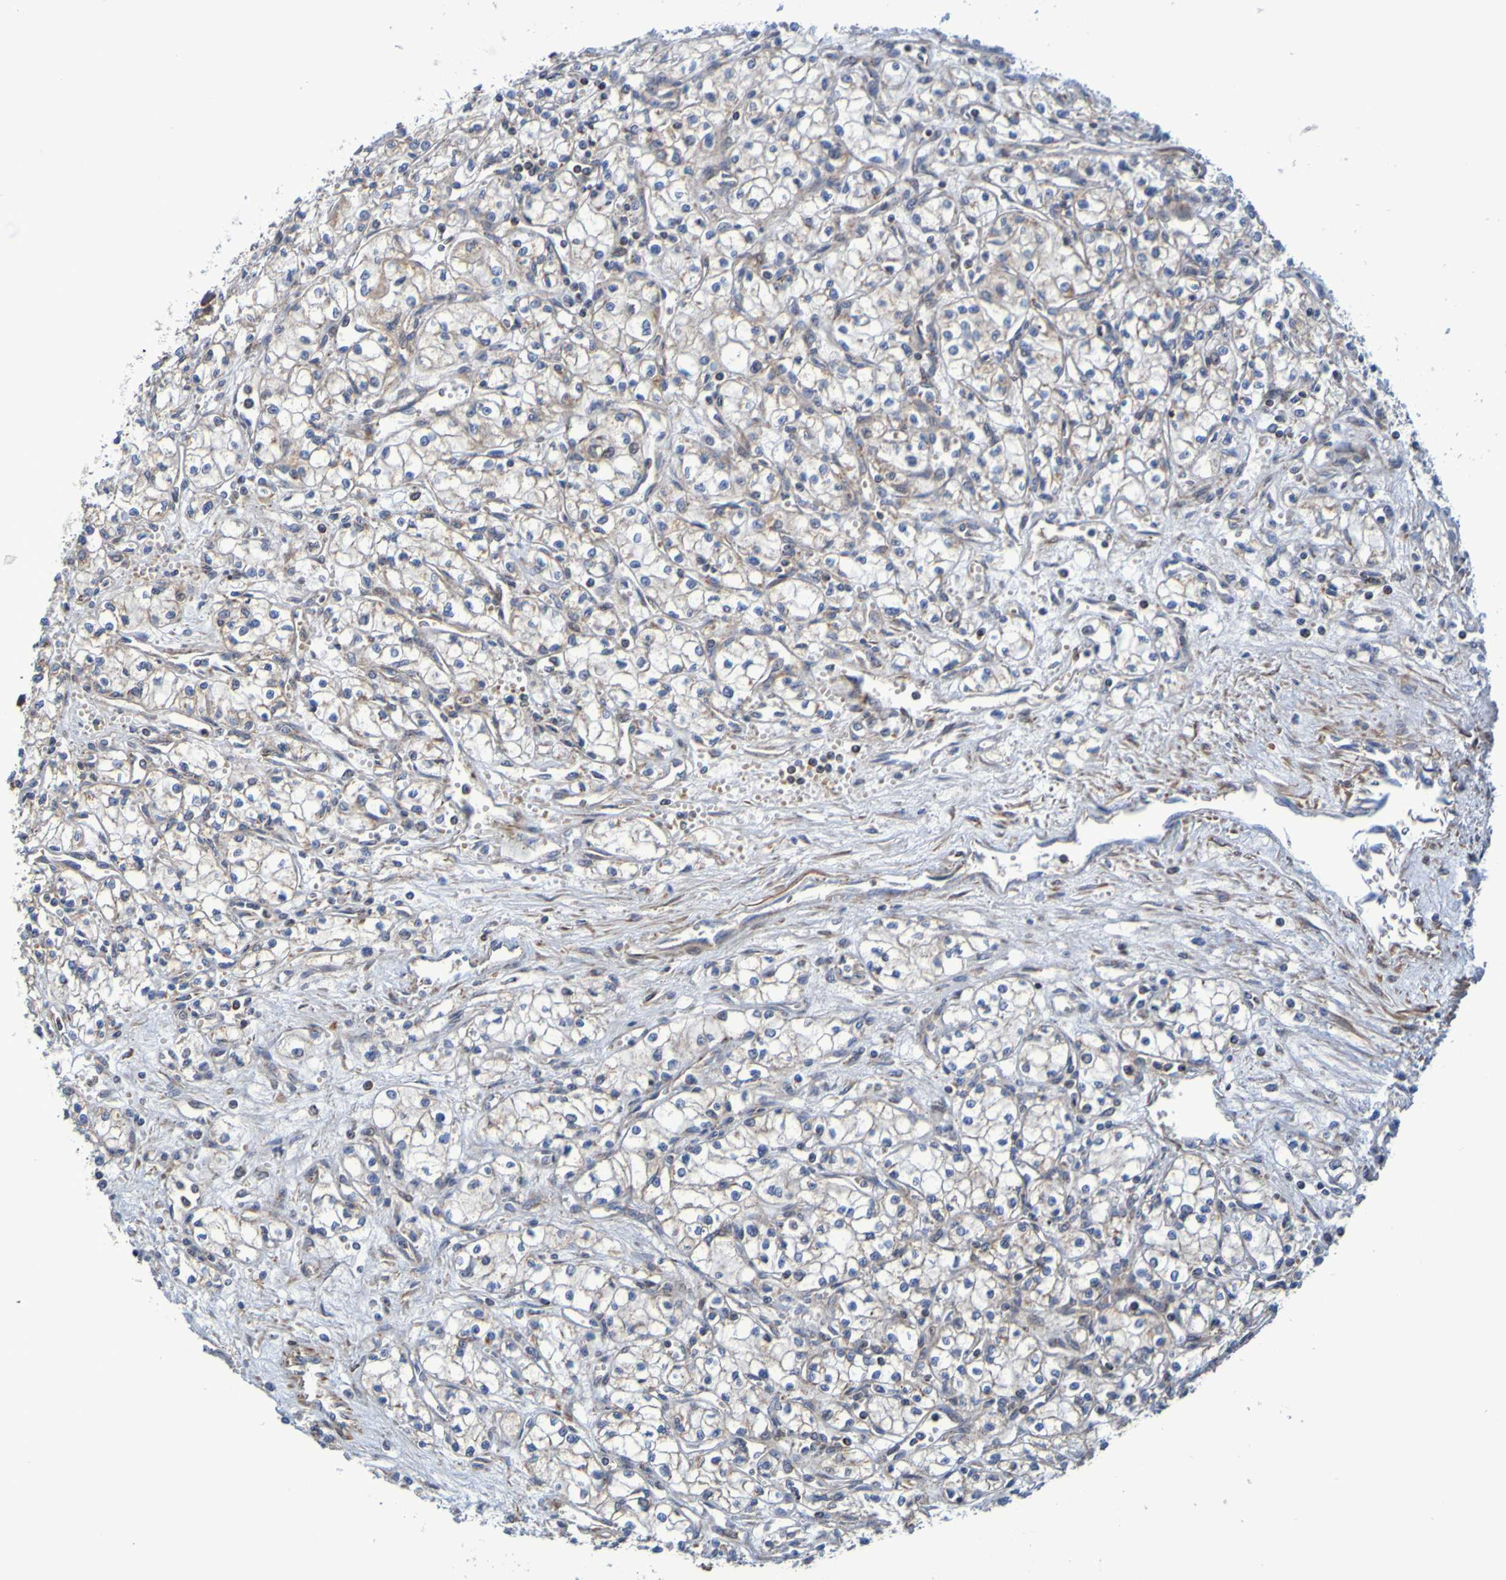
{"staining": {"intensity": "weak", "quantity": ">75%", "location": "cytoplasmic/membranous"}, "tissue": "renal cancer", "cell_type": "Tumor cells", "image_type": "cancer", "snomed": [{"axis": "morphology", "description": "Normal tissue, NOS"}, {"axis": "morphology", "description": "Adenocarcinoma, NOS"}, {"axis": "topography", "description": "Kidney"}], "caption": "Renal cancer (adenocarcinoma) stained for a protein reveals weak cytoplasmic/membranous positivity in tumor cells.", "gene": "CCDC51", "patient": {"sex": "male", "age": 59}}